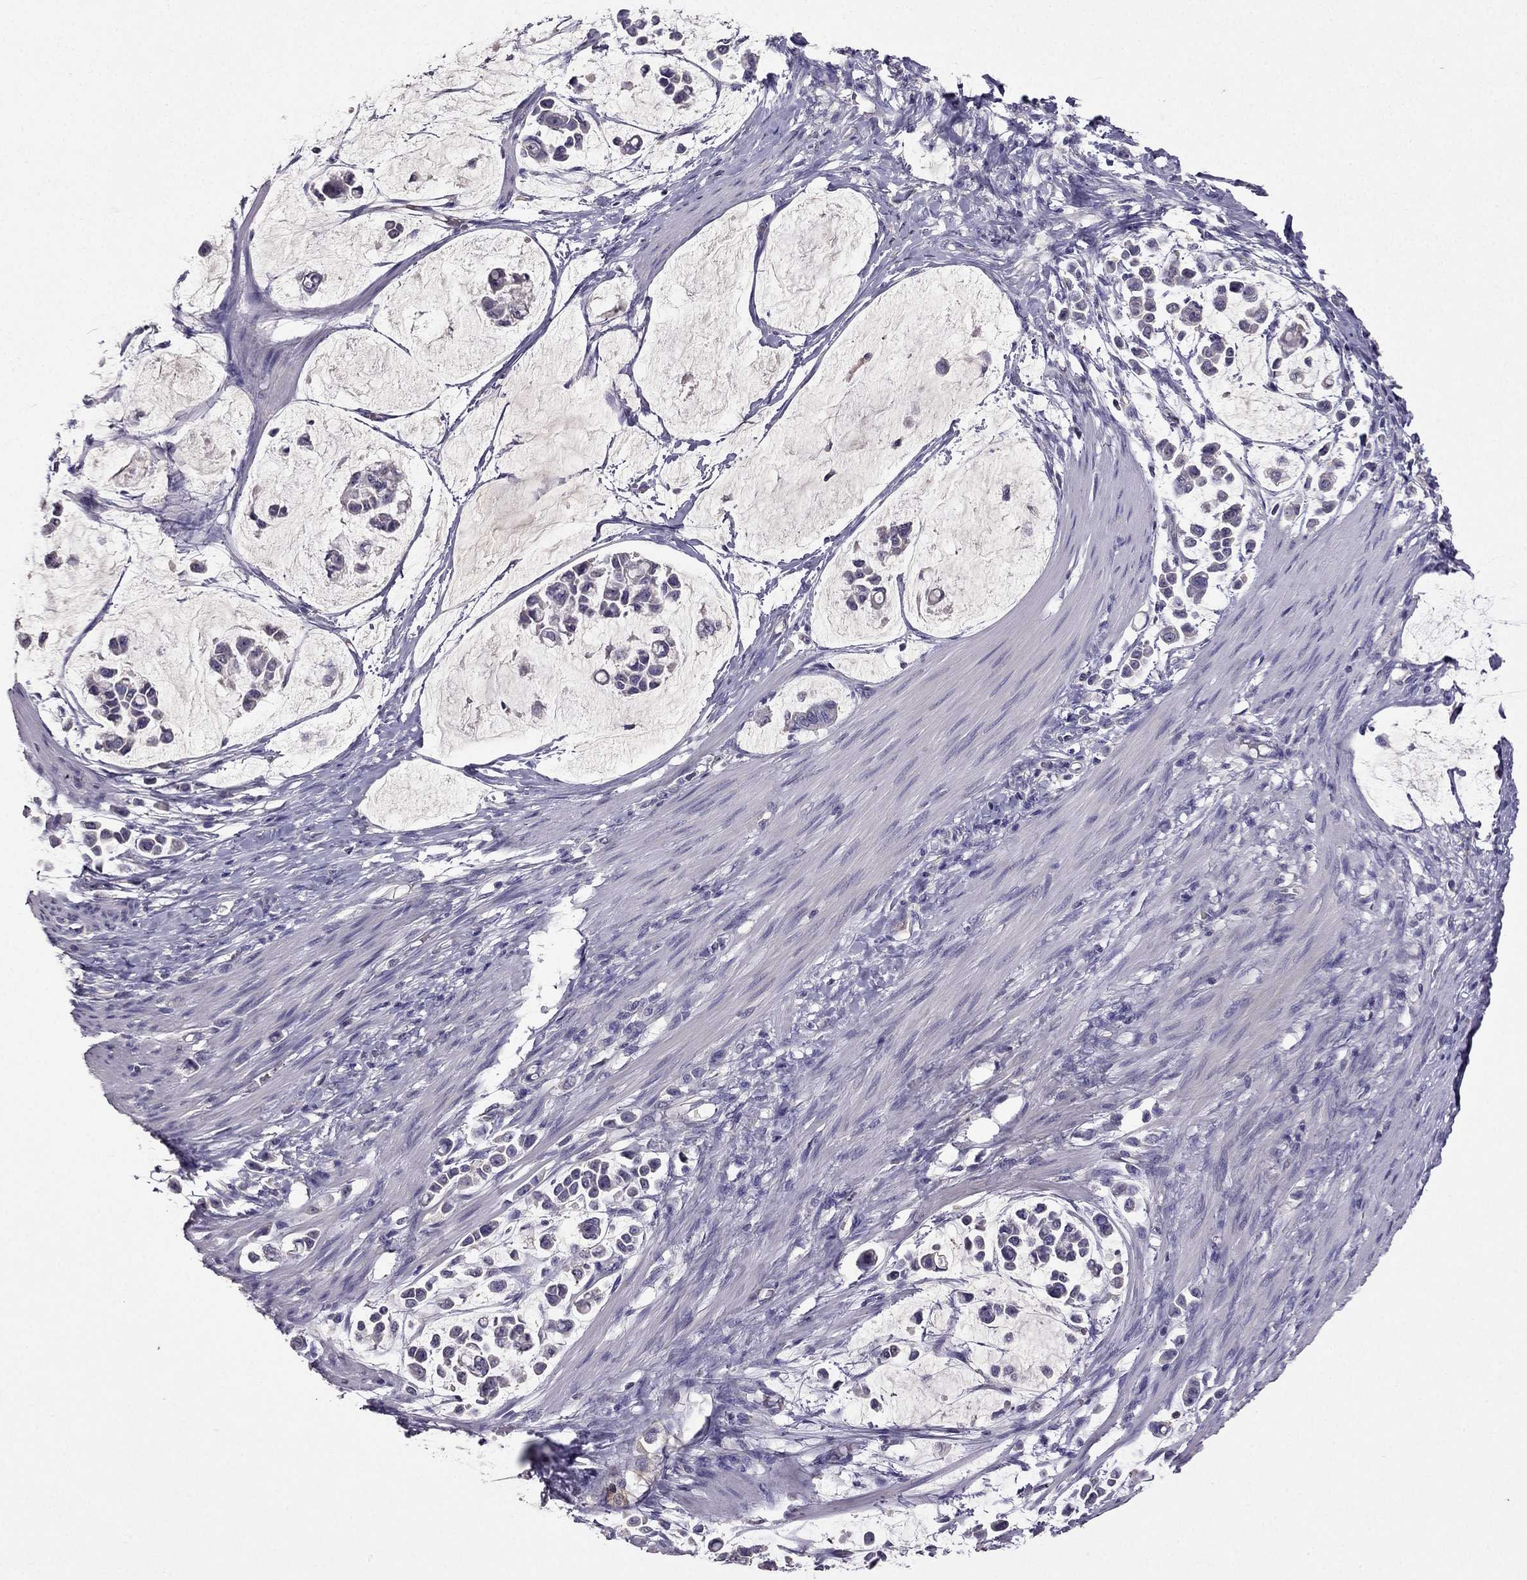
{"staining": {"intensity": "negative", "quantity": "none", "location": "none"}, "tissue": "stomach cancer", "cell_type": "Tumor cells", "image_type": "cancer", "snomed": [{"axis": "morphology", "description": "Adenocarcinoma, NOS"}, {"axis": "topography", "description": "Stomach"}], "caption": "The immunohistochemistry (IHC) histopathology image has no significant staining in tumor cells of adenocarcinoma (stomach) tissue.", "gene": "RFLNB", "patient": {"sex": "male", "age": 82}}